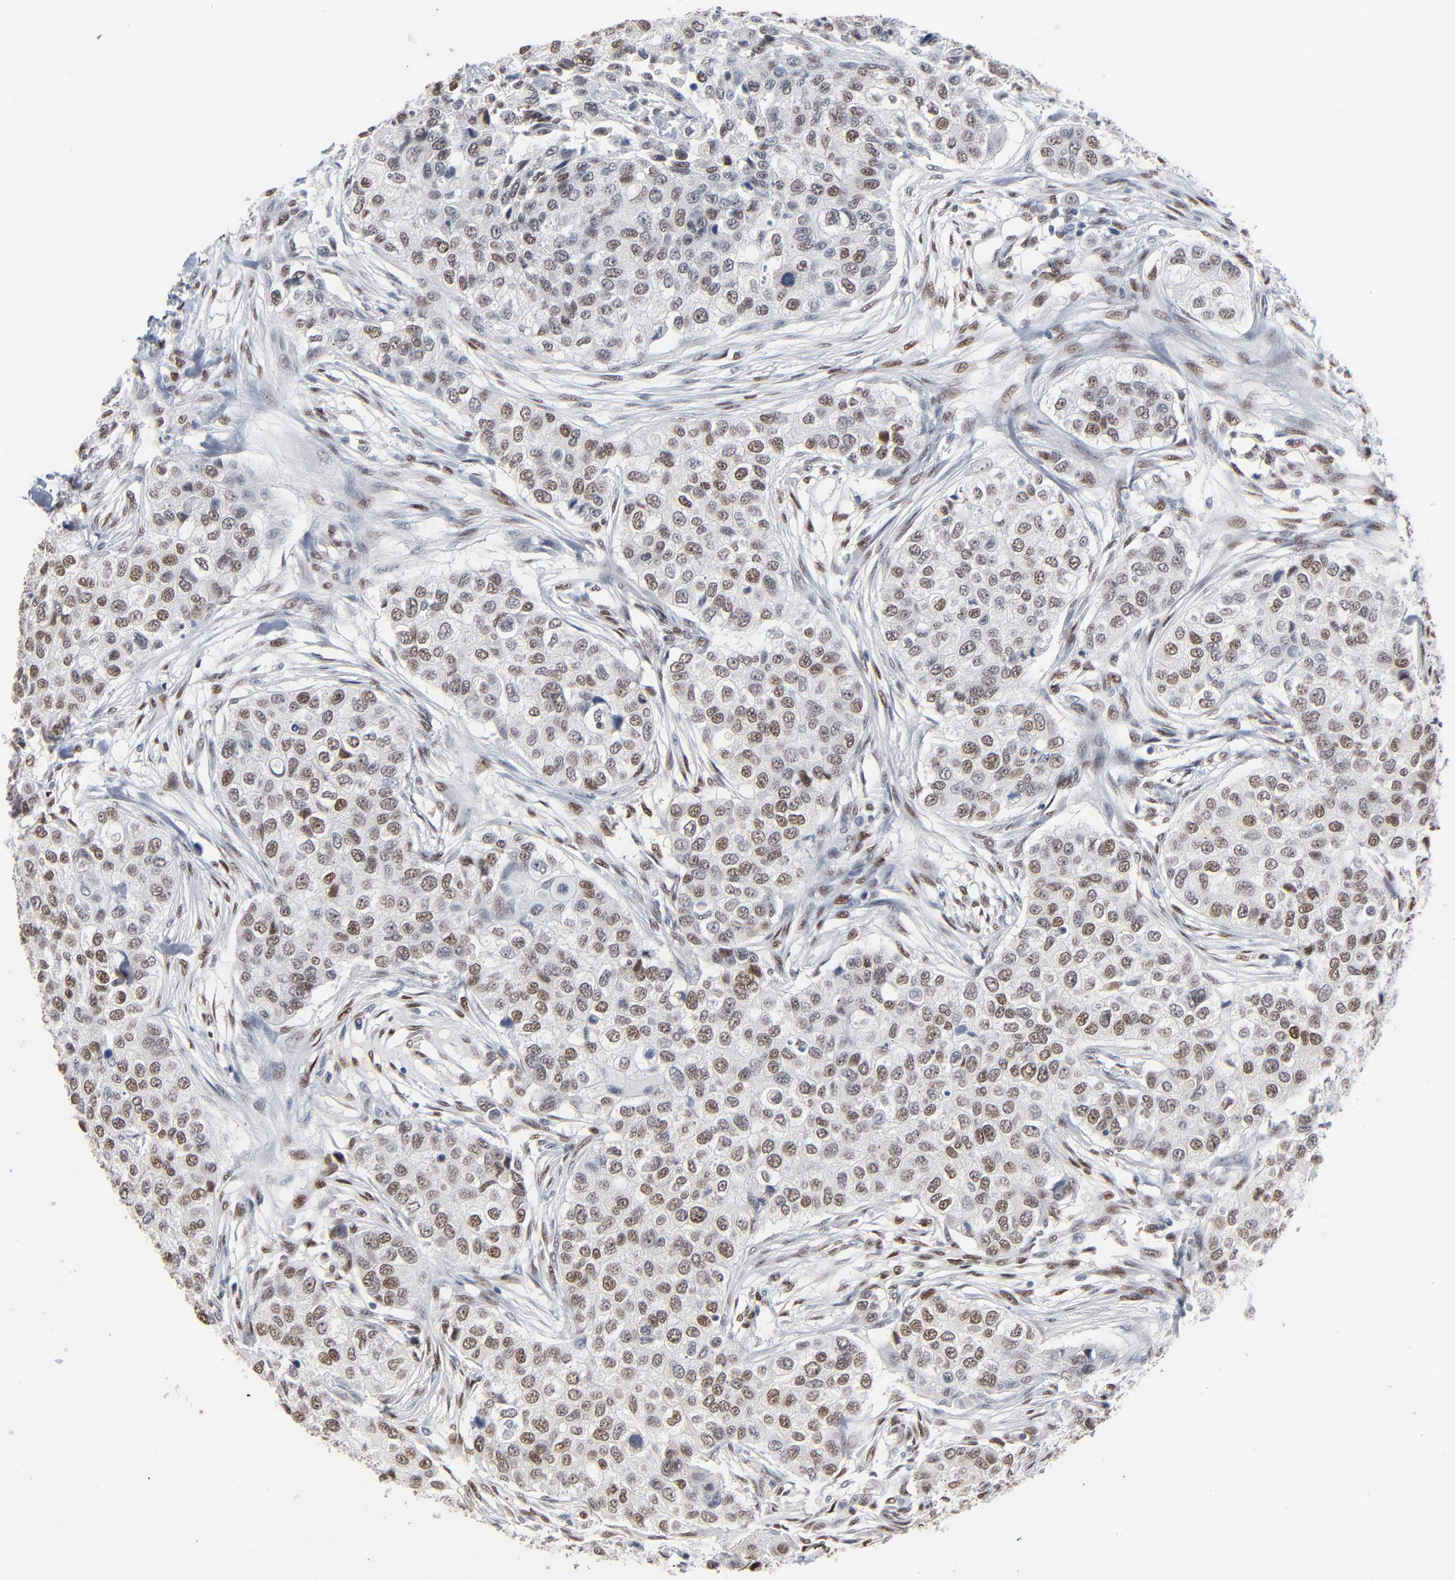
{"staining": {"intensity": "moderate", "quantity": "25%-75%", "location": "nuclear"}, "tissue": "breast cancer", "cell_type": "Tumor cells", "image_type": "cancer", "snomed": [{"axis": "morphology", "description": "Normal tissue, NOS"}, {"axis": "morphology", "description": "Duct carcinoma"}, {"axis": "topography", "description": "Breast"}], "caption": "The micrograph displays staining of breast intraductal carcinoma, revealing moderate nuclear protein expression (brown color) within tumor cells.", "gene": "ATF7", "patient": {"sex": "female", "age": 49}}